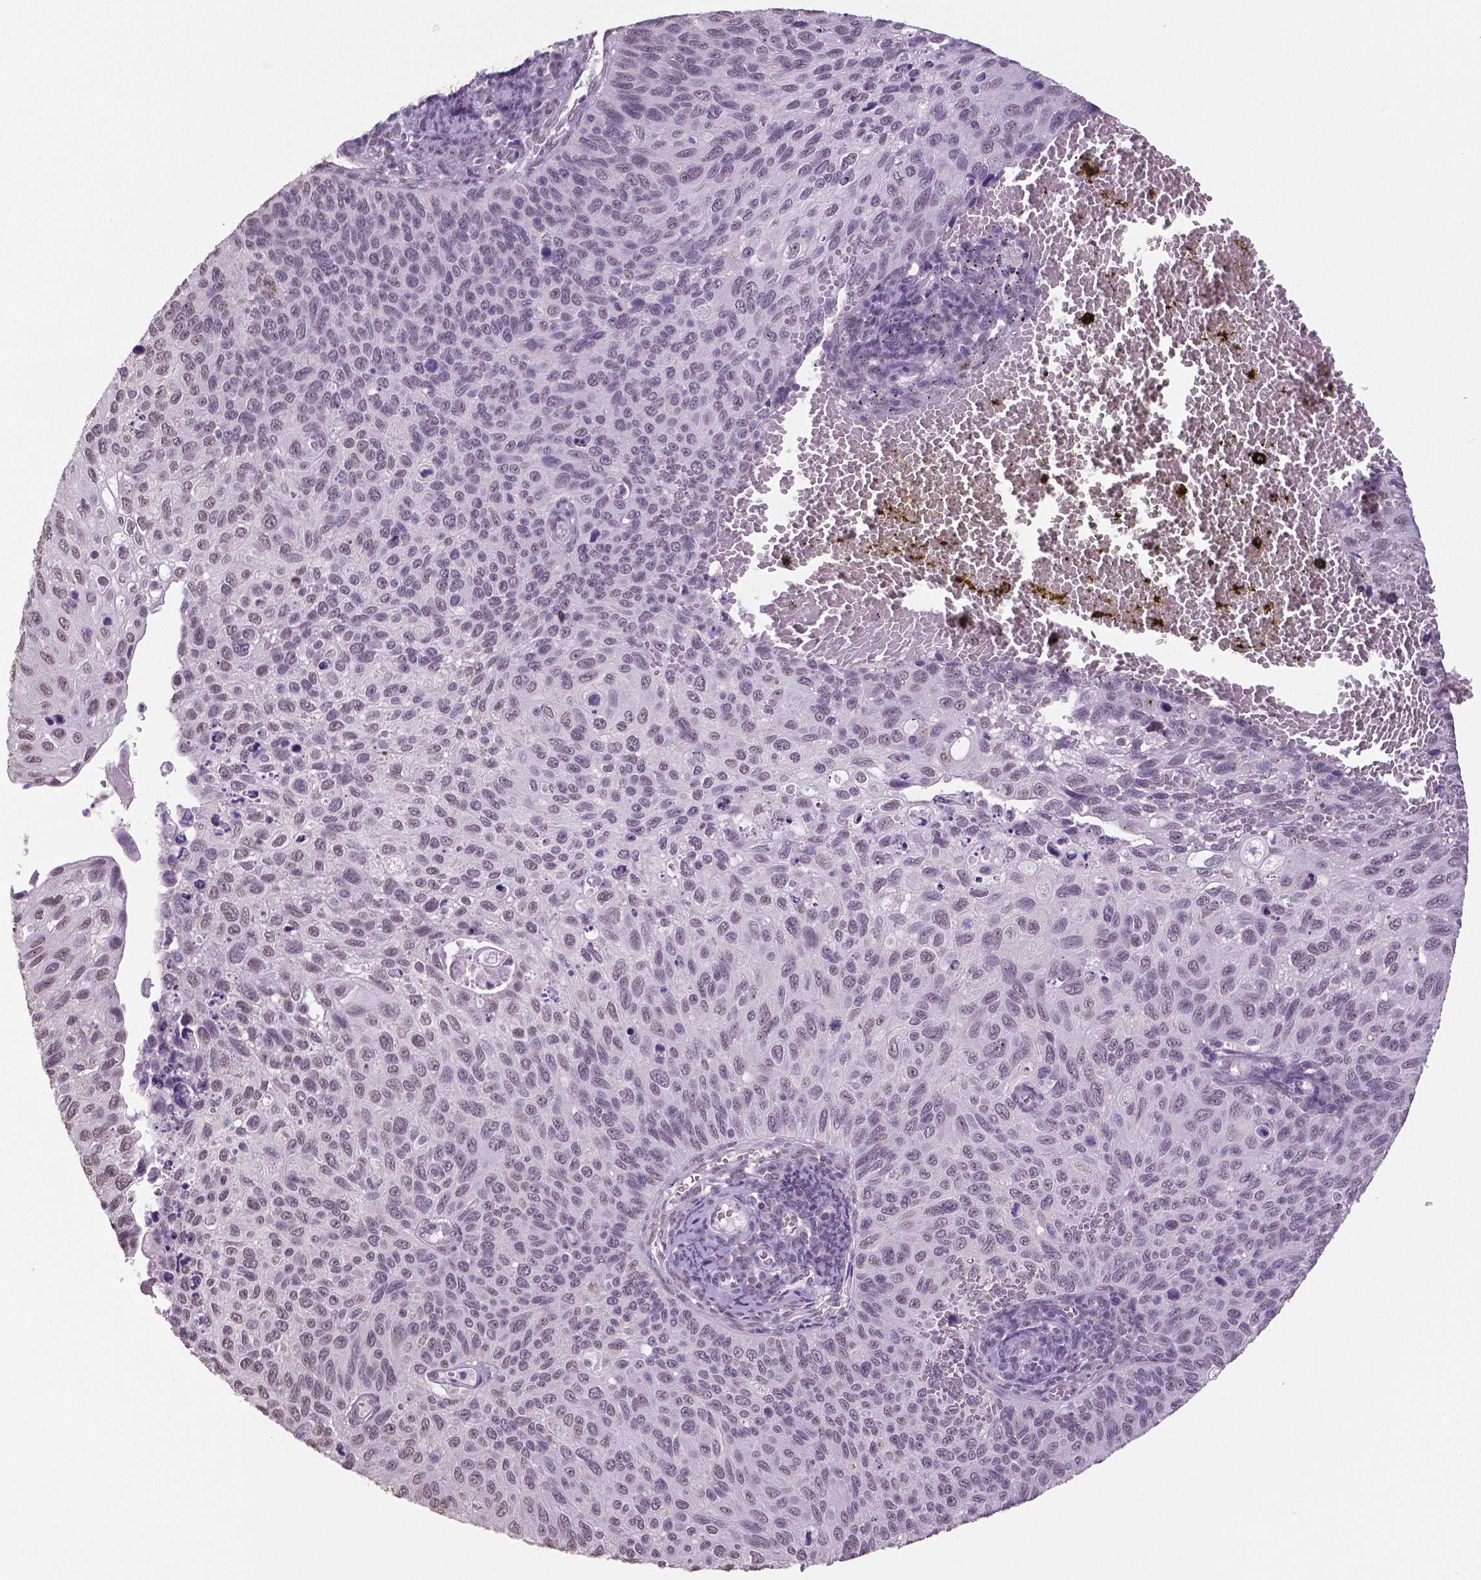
{"staining": {"intensity": "negative", "quantity": "none", "location": "none"}, "tissue": "cervical cancer", "cell_type": "Tumor cells", "image_type": "cancer", "snomed": [{"axis": "morphology", "description": "Squamous cell carcinoma, NOS"}, {"axis": "topography", "description": "Cervix"}], "caption": "This is a histopathology image of immunohistochemistry (IHC) staining of cervical cancer (squamous cell carcinoma), which shows no positivity in tumor cells.", "gene": "IGF2BP1", "patient": {"sex": "female", "age": 70}}